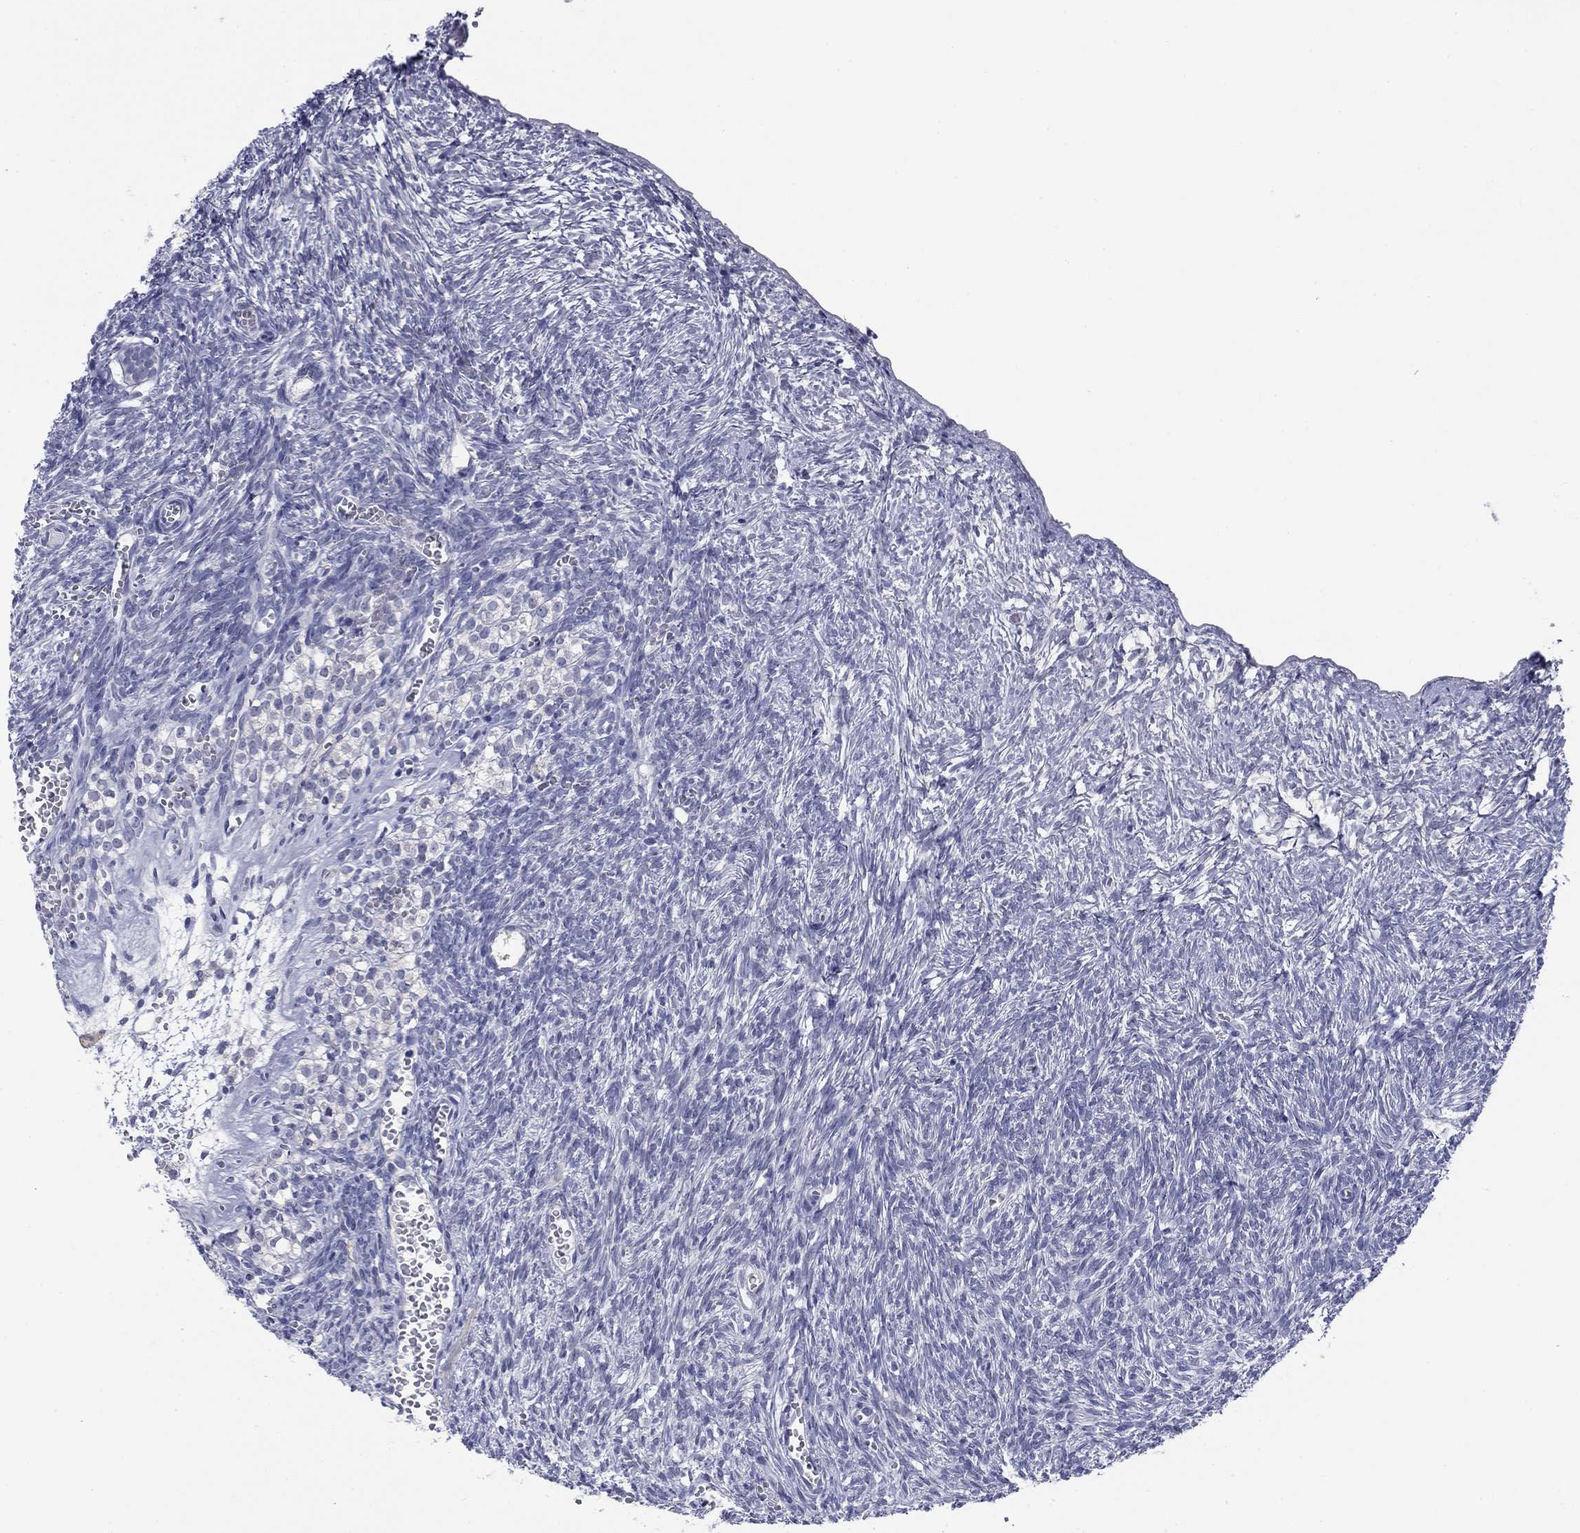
{"staining": {"intensity": "weak", "quantity": "25%-75%", "location": "cytoplasmic/membranous"}, "tissue": "ovary", "cell_type": "Follicle cells", "image_type": "normal", "snomed": [{"axis": "morphology", "description": "Normal tissue, NOS"}, {"axis": "topography", "description": "Ovary"}], "caption": "Protein expression by IHC shows weak cytoplasmic/membranous positivity in about 25%-75% of follicle cells in normal ovary.", "gene": "TIGD4", "patient": {"sex": "female", "age": 43}}